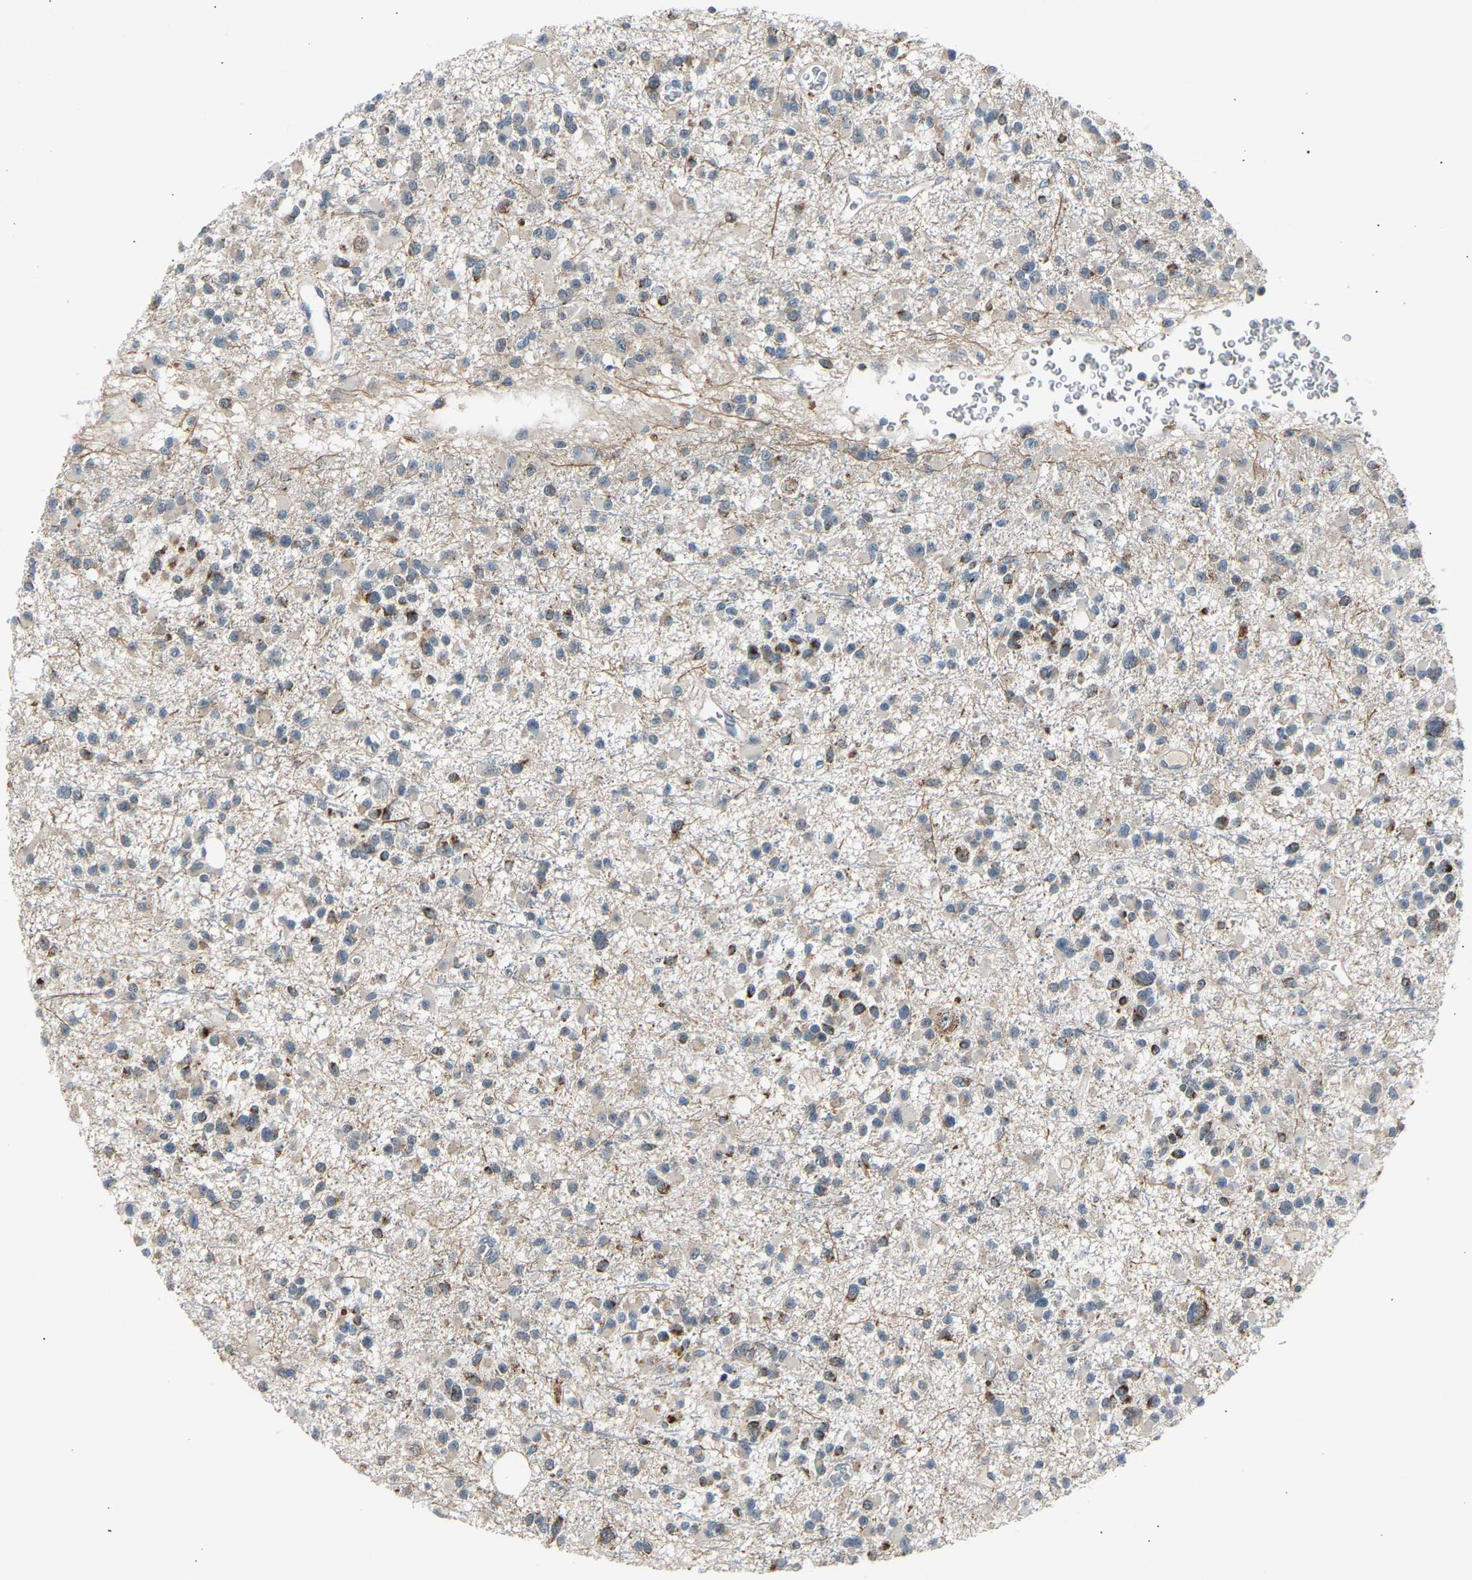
{"staining": {"intensity": "moderate", "quantity": "<25%", "location": "cytoplasmic/membranous"}, "tissue": "glioma", "cell_type": "Tumor cells", "image_type": "cancer", "snomed": [{"axis": "morphology", "description": "Glioma, malignant, Low grade"}, {"axis": "topography", "description": "Brain"}], "caption": "Glioma stained with DAB (3,3'-diaminobenzidine) immunohistochemistry (IHC) exhibits low levels of moderate cytoplasmic/membranous staining in about <25% of tumor cells.", "gene": "SLIRP", "patient": {"sex": "female", "age": 22}}